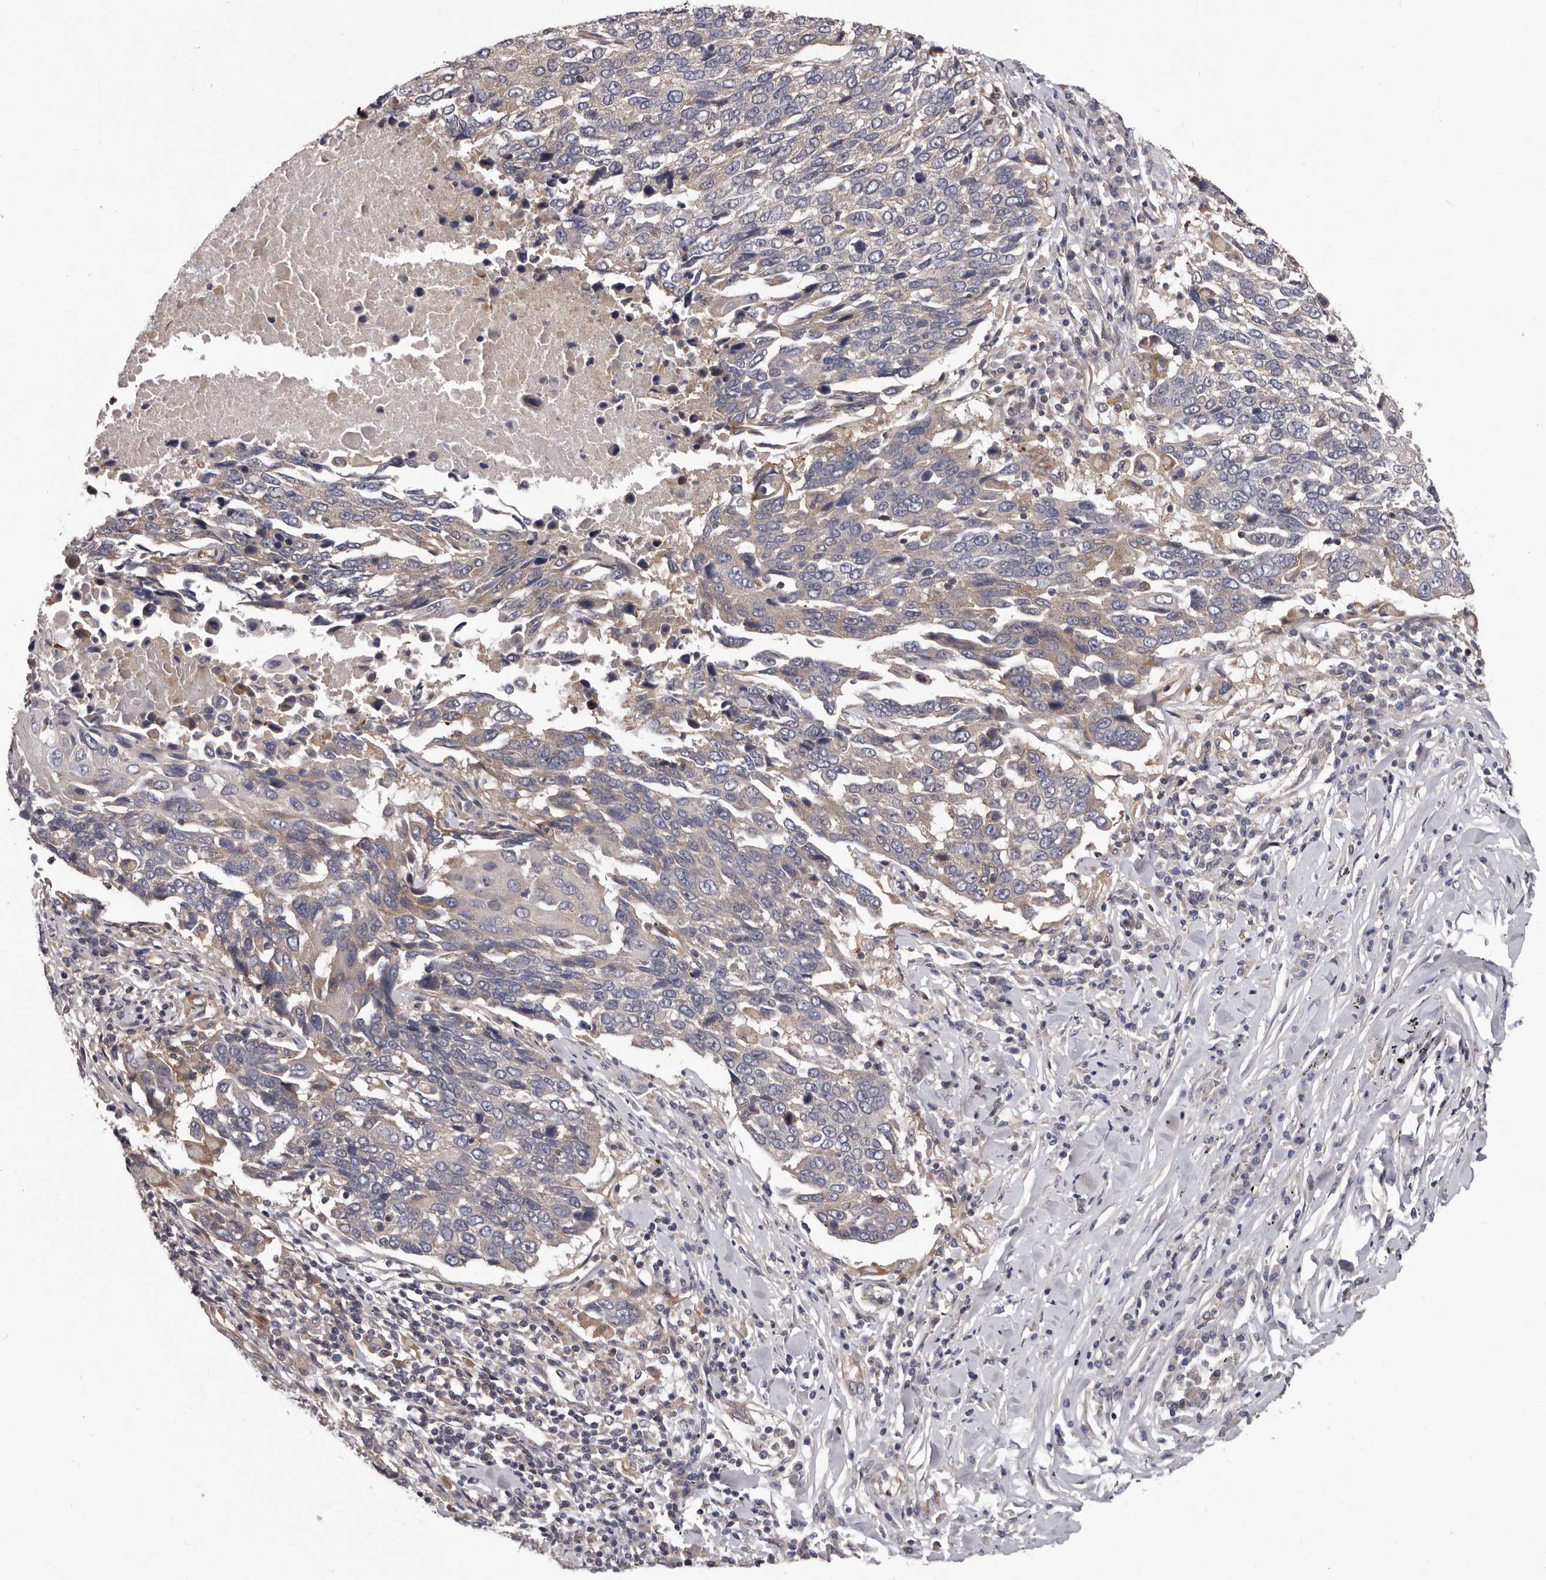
{"staining": {"intensity": "negative", "quantity": "none", "location": "none"}, "tissue": "lung cancer", "cell_type": "Tumor cells", "image_type": "cancer", "snomed": [{"axis": "morphology", "description": "Squamous cell carcinoma, NOS"}, {"axis": "topography", "description": "Lung"}], "caption": "Immunohistochemistry (IHC) histopathology image of neoplastic tissue: squamous cell carcinoma (lung) stained with DAB demonstrates no significant protein staining in tumor cells.", "gene": "VPS37A", "patient": {"sex": "male", "age": 66}}